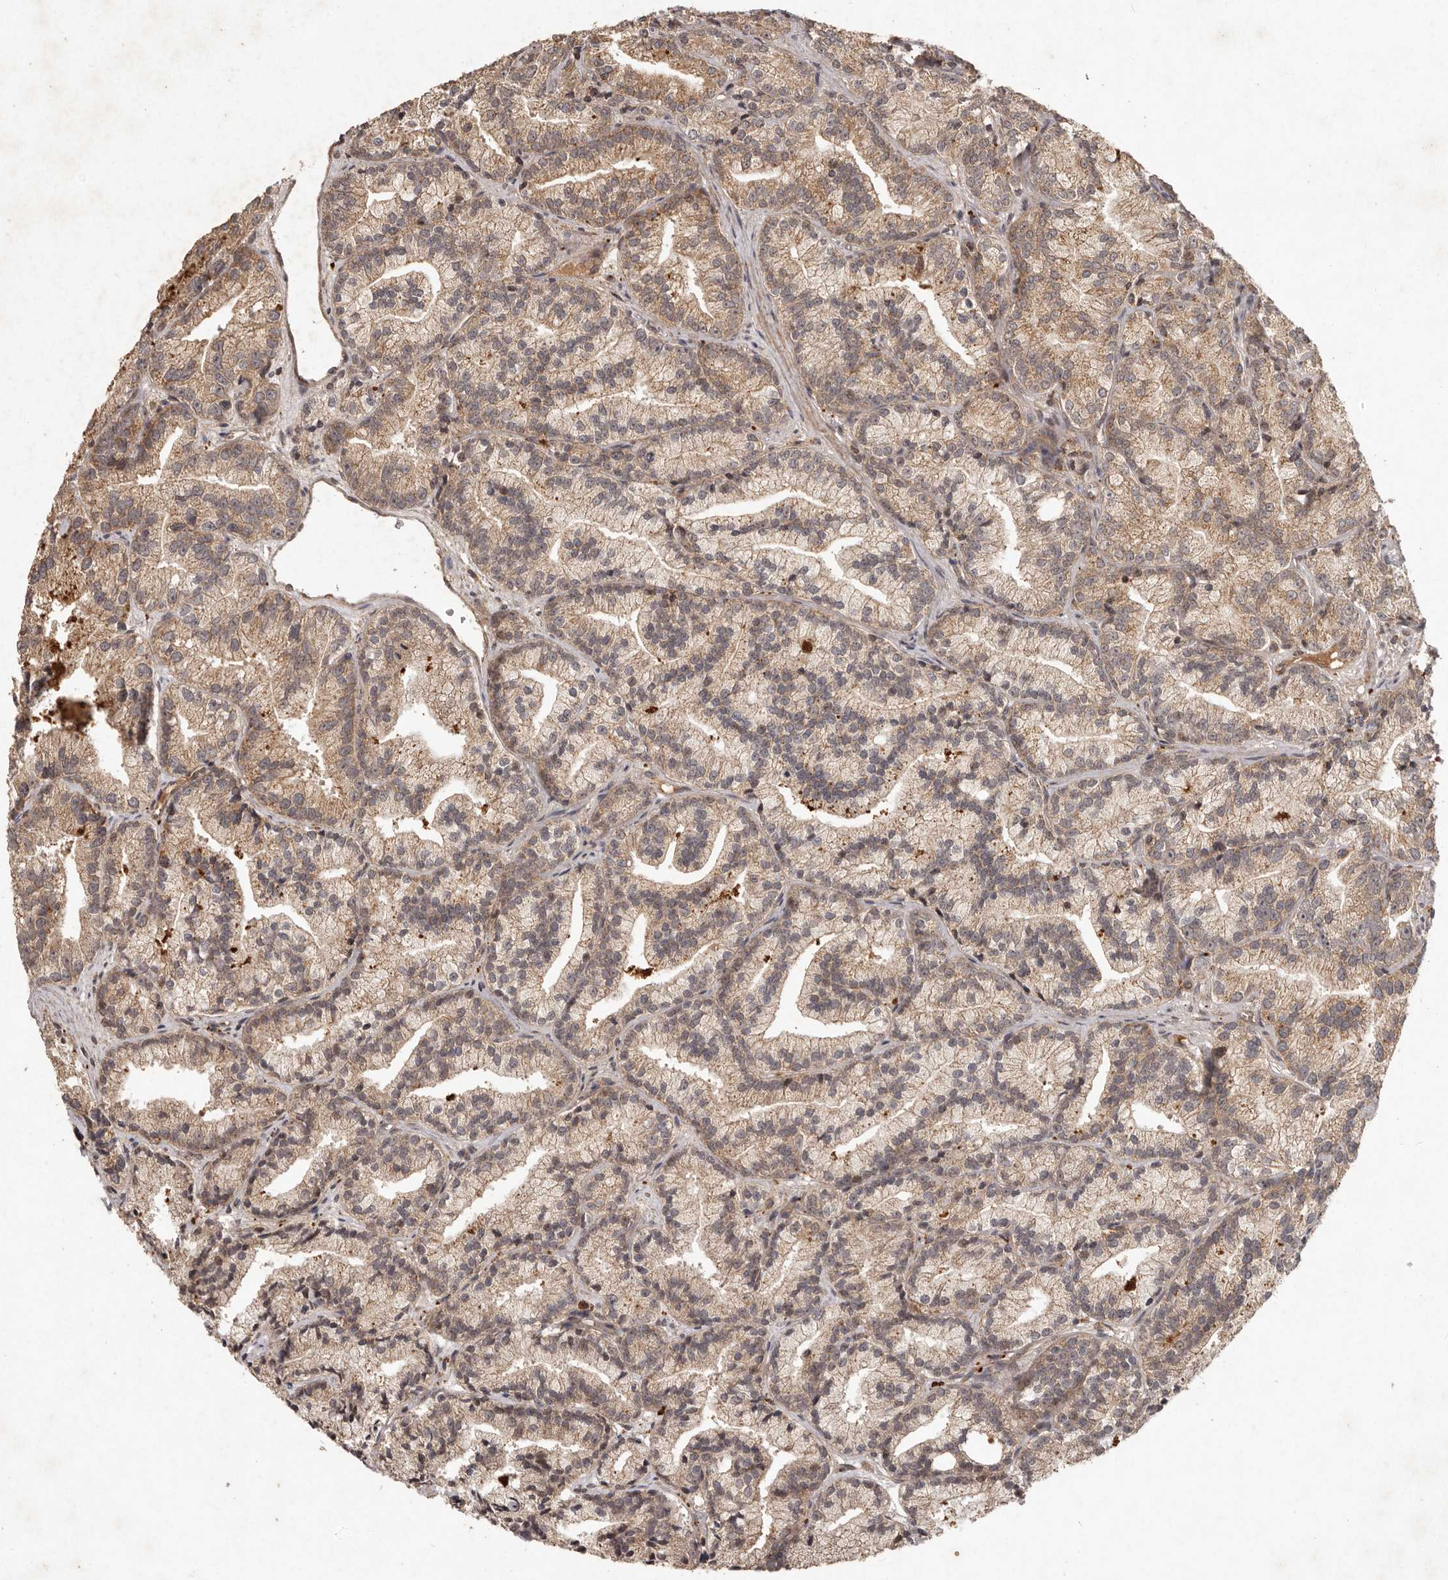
{"staining": {"intensity": "moderate", "quantity": ">75%", "location": "cytoplasmic/membranous"}, "tissue": "prostate cancer", "cell_type": "Tumor cells", "image_type": "cancer", "snomed": [{"axis": "morphology", "description": "Adenocarcinoma, Low grade"}, {"axis": "topography", "description": "Prostate"}], "caption": "This is a histology image of IHC staining of adenocarcinoma (low-grade) (prostate), which shows moderate expression in the cytoplasmic/membranous of tumor cells.", "gene": "PLOD2", "patient": {"sex": "male", "age": 89}}